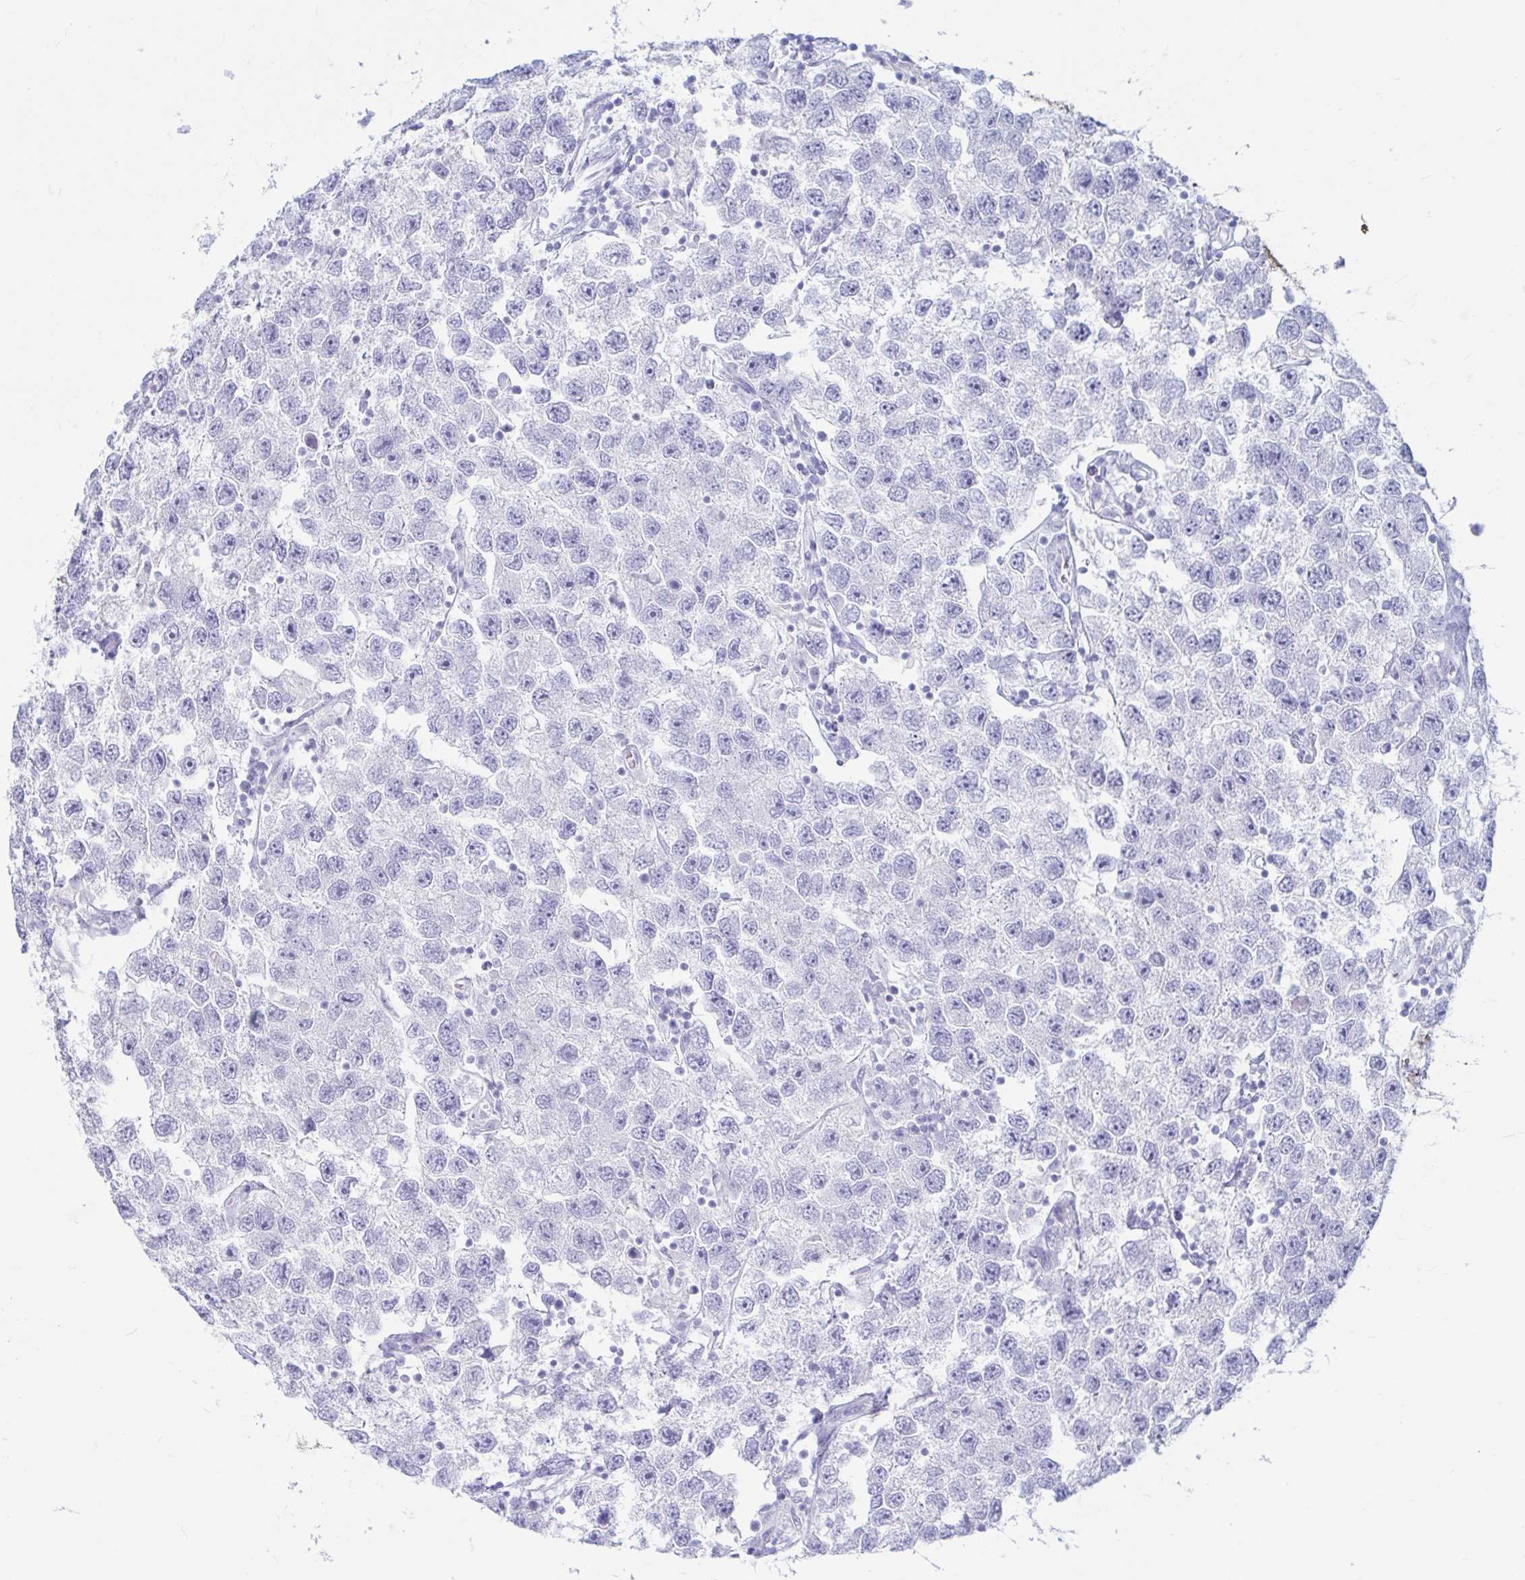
{"staining": {"intensity": "negative", "quantity": "none", "location": "none"}, "tissue": "testis cancer", "cell_type": "Tumor cells", "image_type": "cancer", "snomed": [{"axis": "morphology", "description": "Seminoma, NOS"}, {"axis": "topography", "description": "Testis"}], "caption": "Tumor cells are negative for protein expression in human testis cancer. Nuclei are stained in blue.", "gene": "ERICH6", "patient": {"sex": "male", "age": 26}}